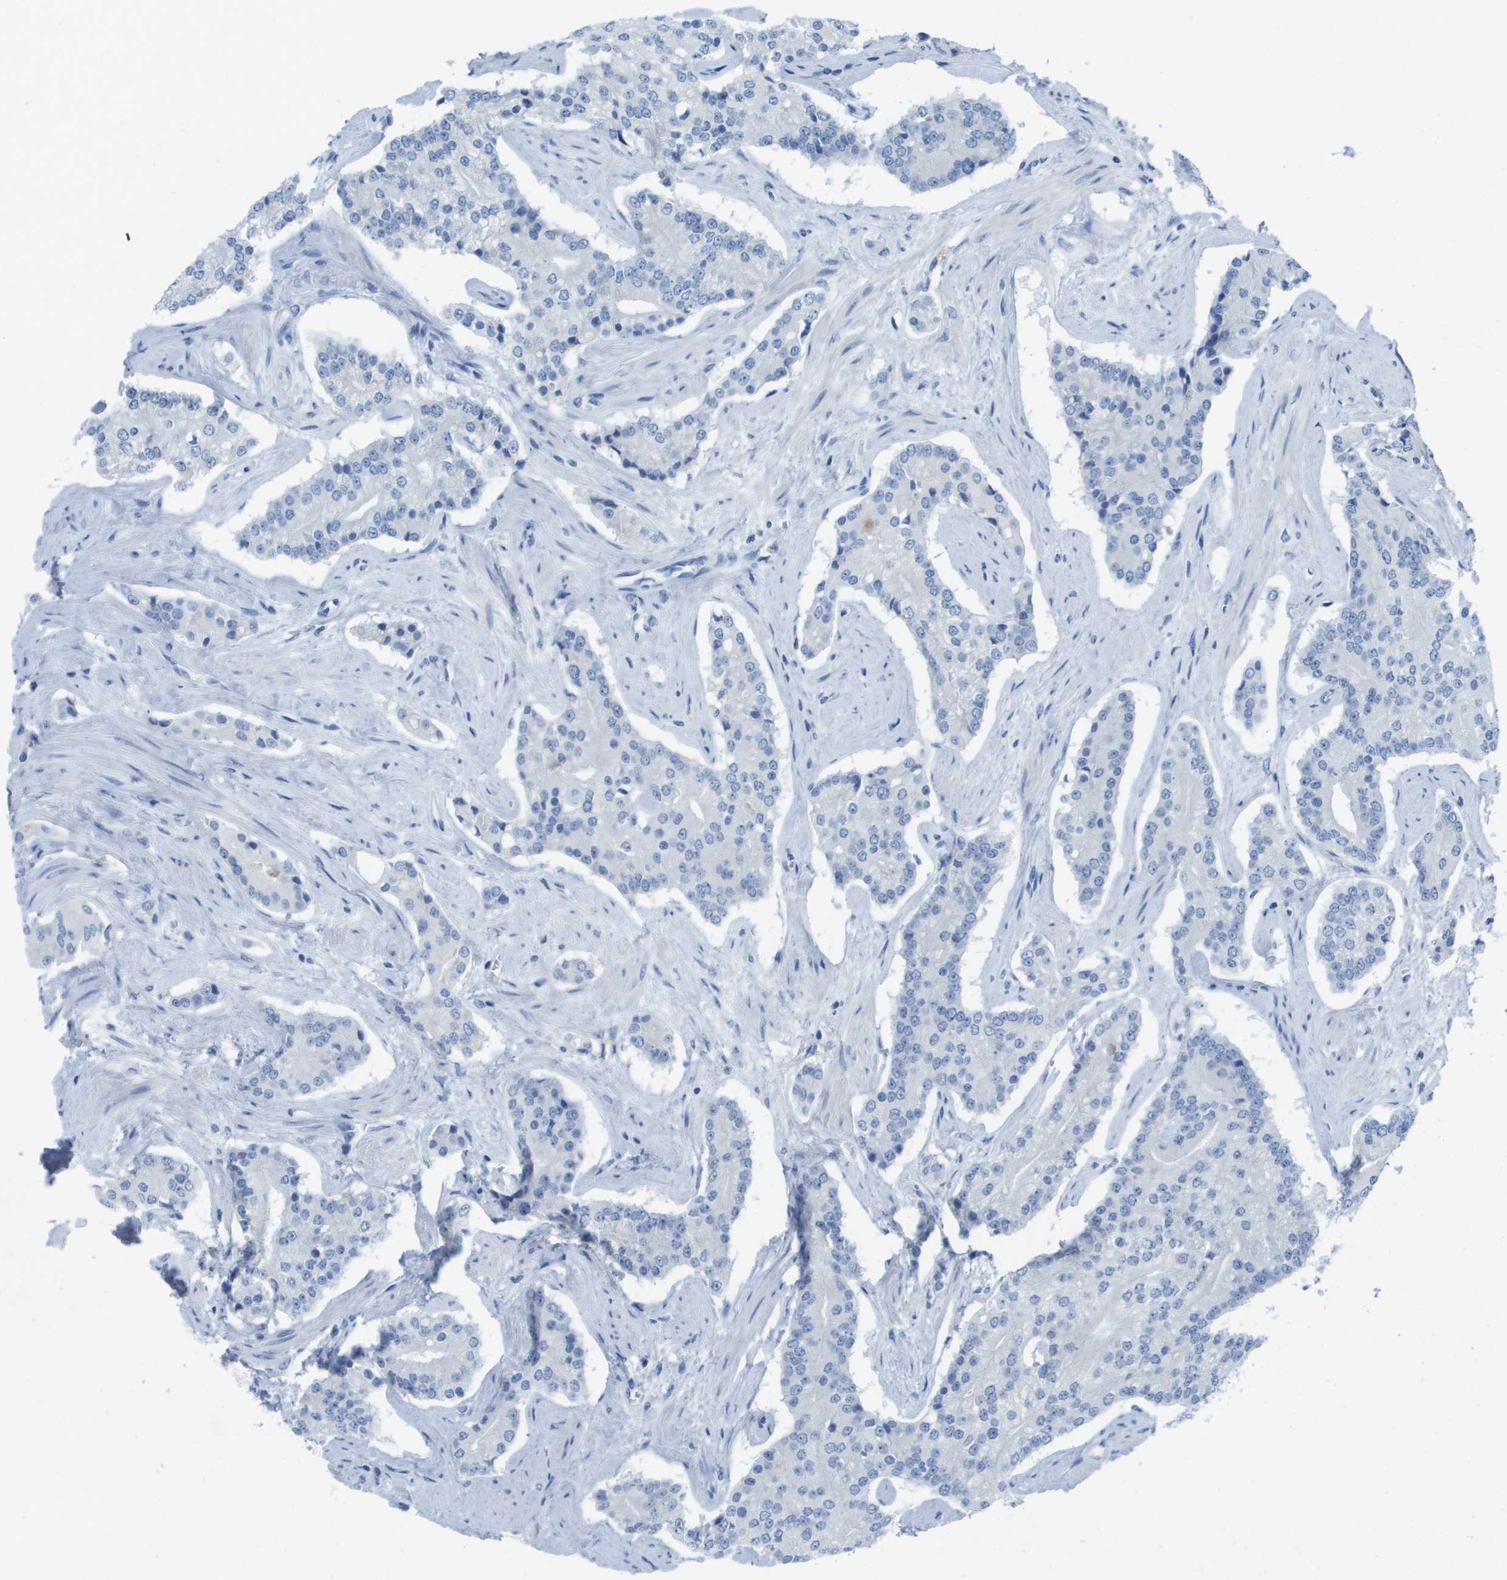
{"staining": {"intensity": "negative", "quantity": "none", "location": "none"}, "tissue": "prostate cancer", "cell_type": "Tumor cells", "image_type": "cancer", "snomed": [{"axis": "morphology", "description": "Normal tissue, NOS"}, {"axis": "morphology", "description": "Adenocarcinoma, High grade"}, {"axis": "topography", "description": "Prostate"}, {"axis": "topography", "description": "Seminal veicle"}], "caption": "Prostate cancer (high-grade adenocarcinoma) stained for a protein using immunohistochemistry (IHC) shows no positivity tumor cells.", "gene": "GPR18", "patient": {"sex": "male", "age": 55}}